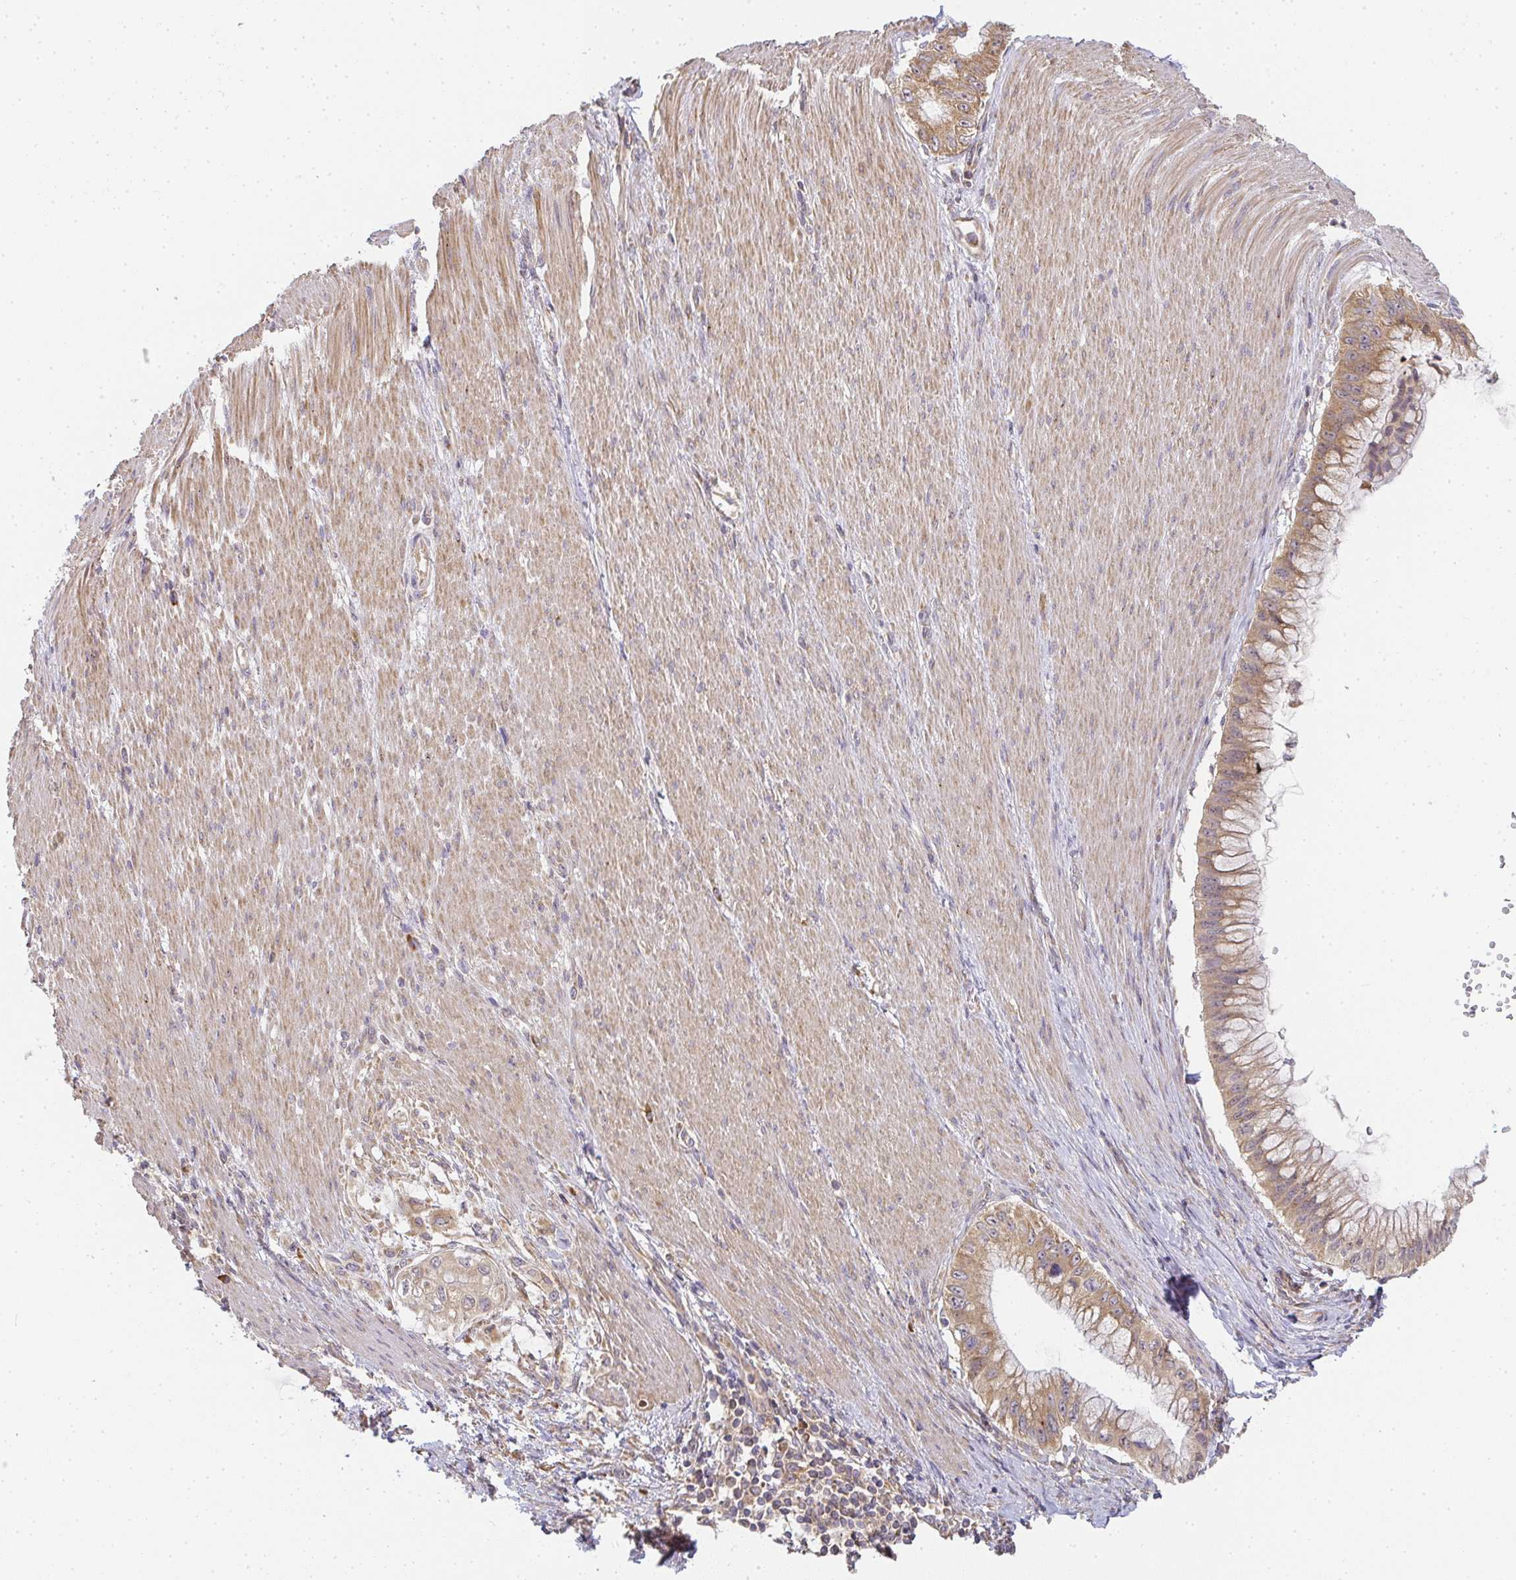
{"staining": {"intensity": "moderate", "quantity": ">75%", "location": "cytoplasmic/membranous"}, "tissue": "pancreatic cancer", "cell_type": "Tumor cells", "image_type": "cancer", "snomed": [{"axis": "morphology", "description": "Adenocarcinoma, NOS"}, {"axis": "topography", "description": "Pancreas"}], "caption": "Pancreatic cancer tissue reveals moderate cytoplasmic/membranous staining in about >75% of tumor cells, visualized by immunohistochemistry.", "gene": "SLC35B3", "patient": {"sex": "male", "age": 48}}